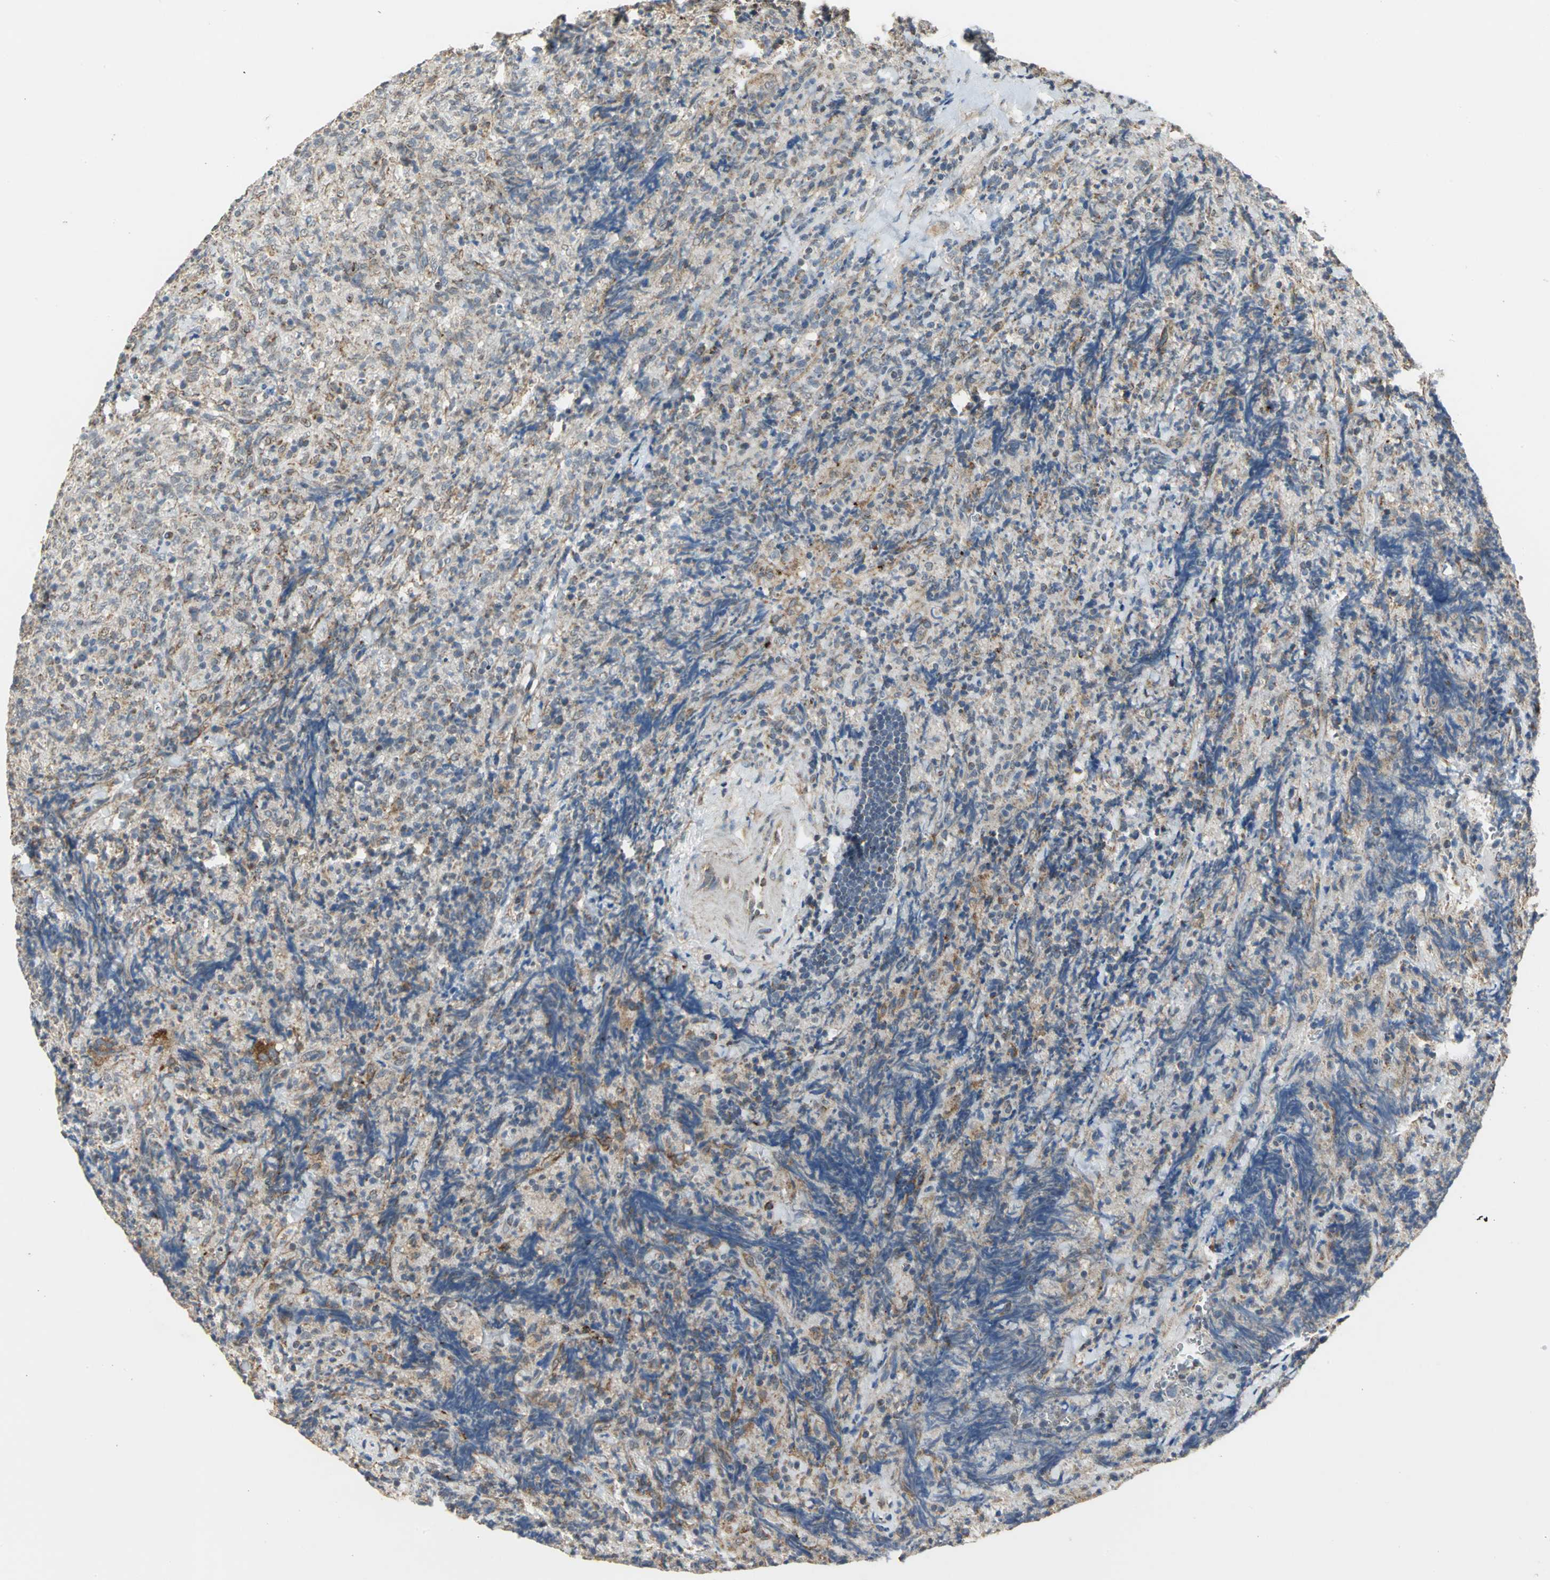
{"staining": {"intensity": "weak", "quantity": ">75%", "location": "cytoplasmic/membranous"}, "tissue": "lymphoma", "cell_type": "Tumor cells", "image_type": "cancer", "snomed": [{"axis": "morphology", "description": "Malignant lymphoma, non-Hodgkin's type, High grade"}, {"axis": "topography", "description": "Tonsil"}], "caption": "This histopathology image reveals immunohistochemistry staining of lymphoma, with low weak cytoplasmic/membranous positivity in approximately >75% of tumor cells.", "gene": "NDUFB5", "patient": {"sex": "female", "age": 36}}